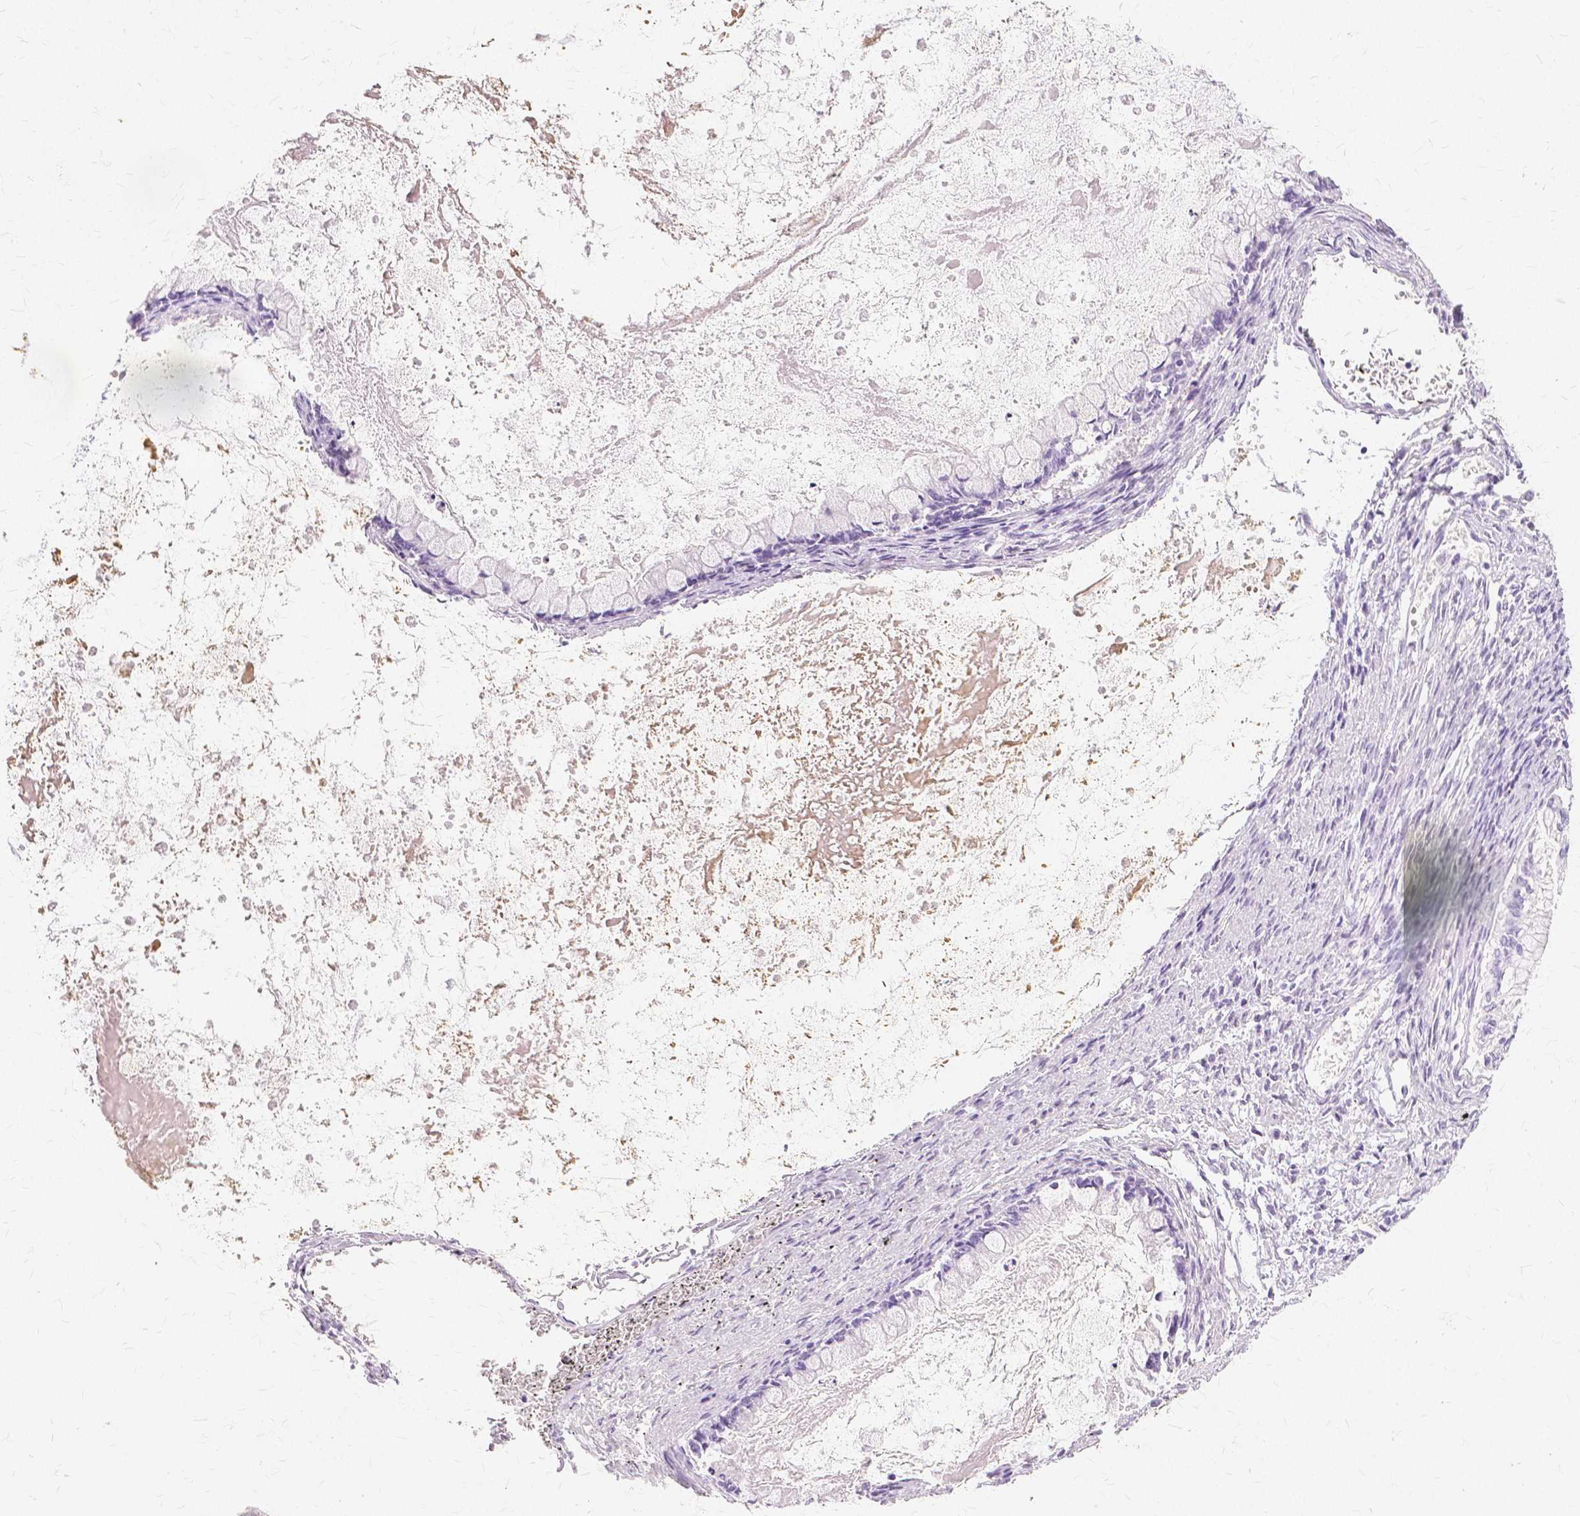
{"staining": {"intensity": "negative", "quantity": "none", "location": "none"}, "tissue": "ovarian cancer", "cell_type": "Tumor cells", "image_type": "cancer", "snomed": [{"axis": "morphology", "description": "Cystadenocarcinoma, mucinous, NOS"}, {"axis": "topography", "description": "Ovary"}], "caption": "A micrograph of ovarian cancer (mucinous cystadenocarcinoma) stained for a protein shows no brown staining in tumor cells.", "gene": "TGM1", "patient": {"sex": "female", "age": 67}}